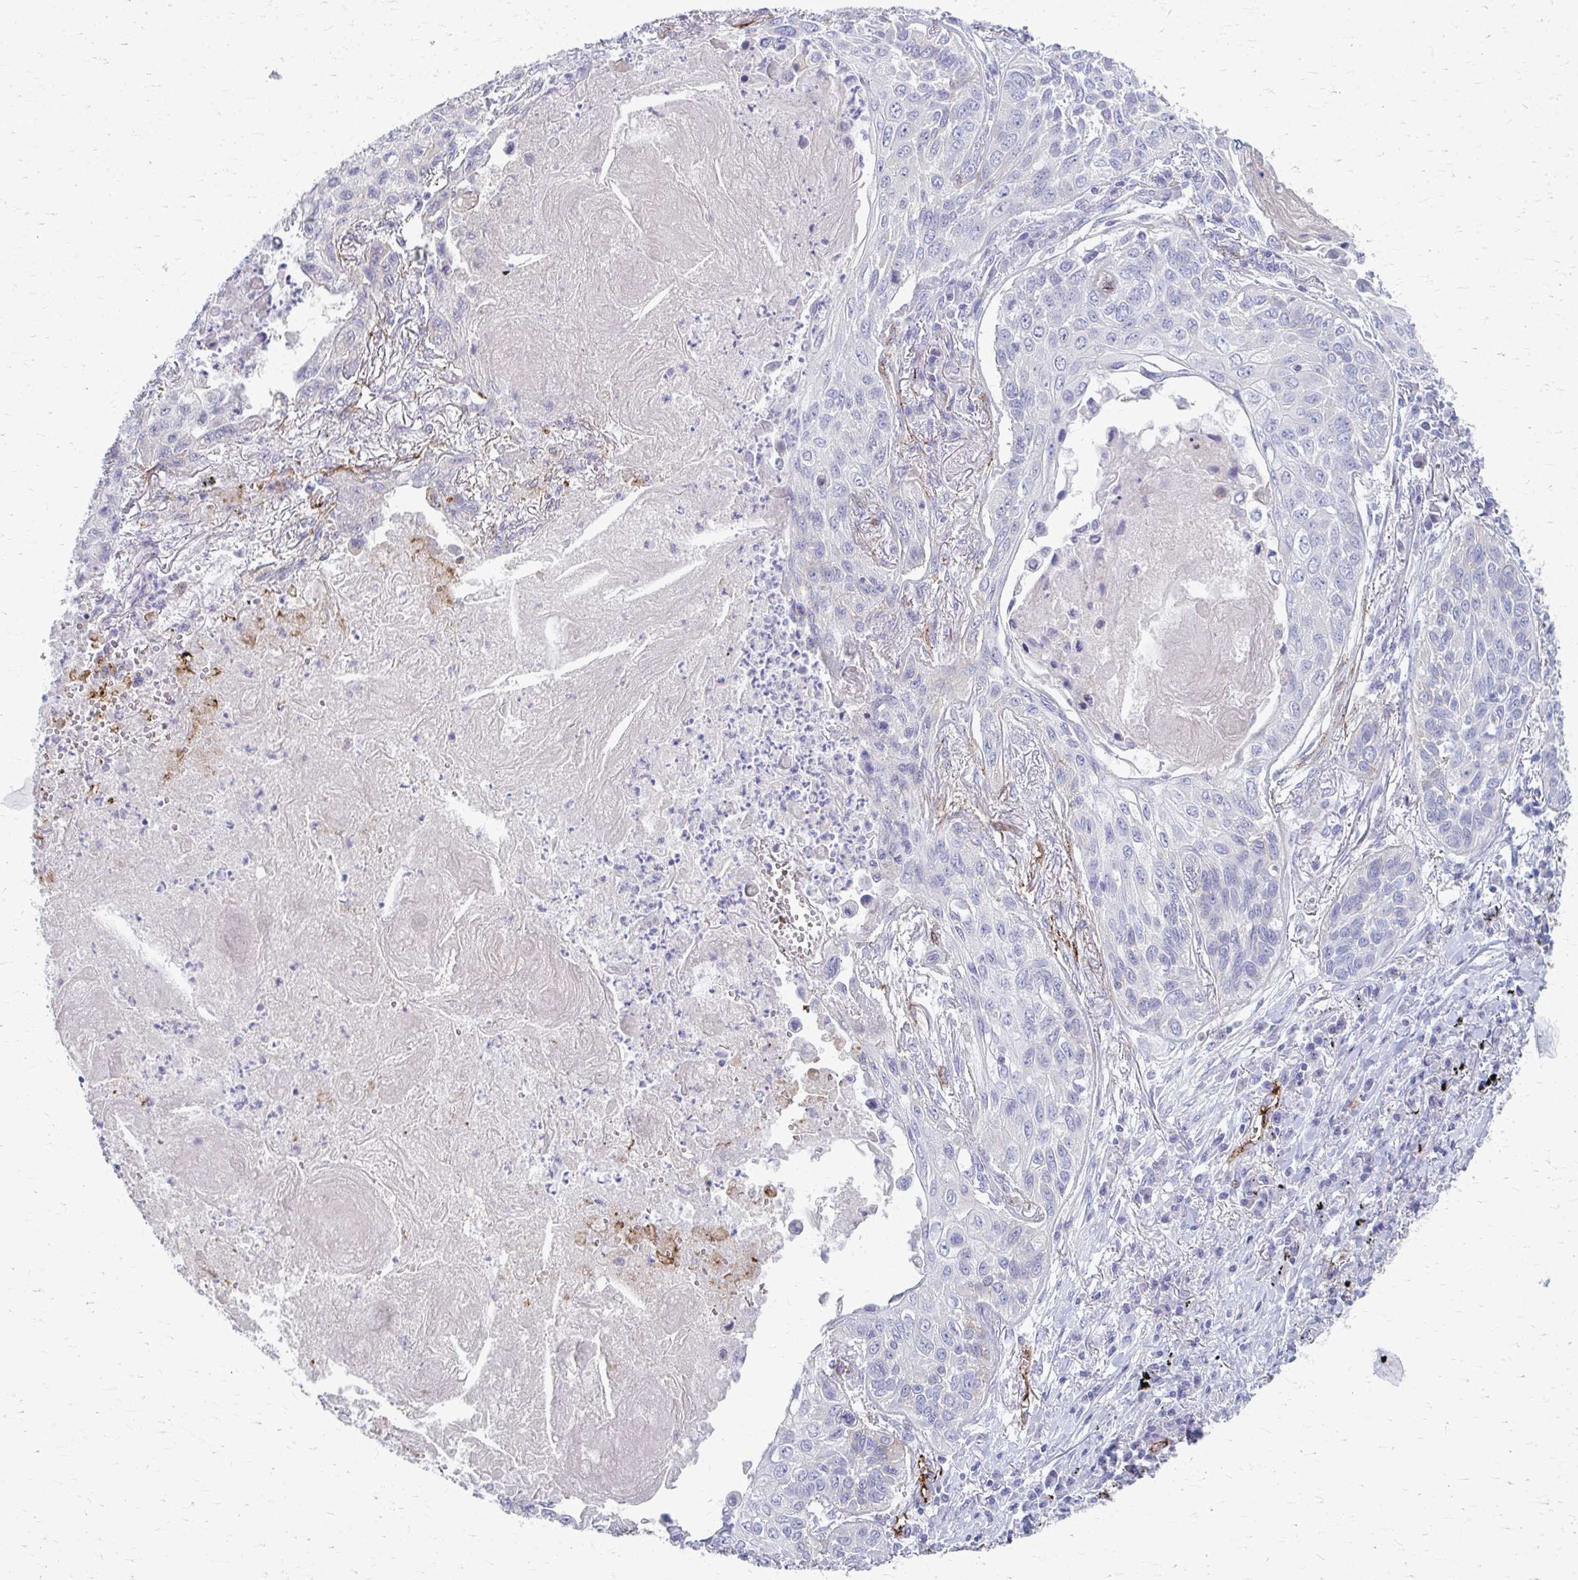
{"staining": {"intensity": "negative", "quantity": "none", "location": "none"}, "tissue": "lung cancer", "cell_type": "Tumor cells", "image_type": "cancer", "snomed": [{"axis": "morphology", "description": "Squamous cell carcinoma, NOS"}, {"axis": "topography", "description": "Lung"}], "caption": "An IHC micrograph of lung cancer (squamous cell carcinoma) is shown. There is no staining in tumor cells of lung cancer (squamous cell carcinoma). Nuclei are stained in blue.", "gene": "ADIPOQ", "patient": {"sex": "male", "age": 75}}